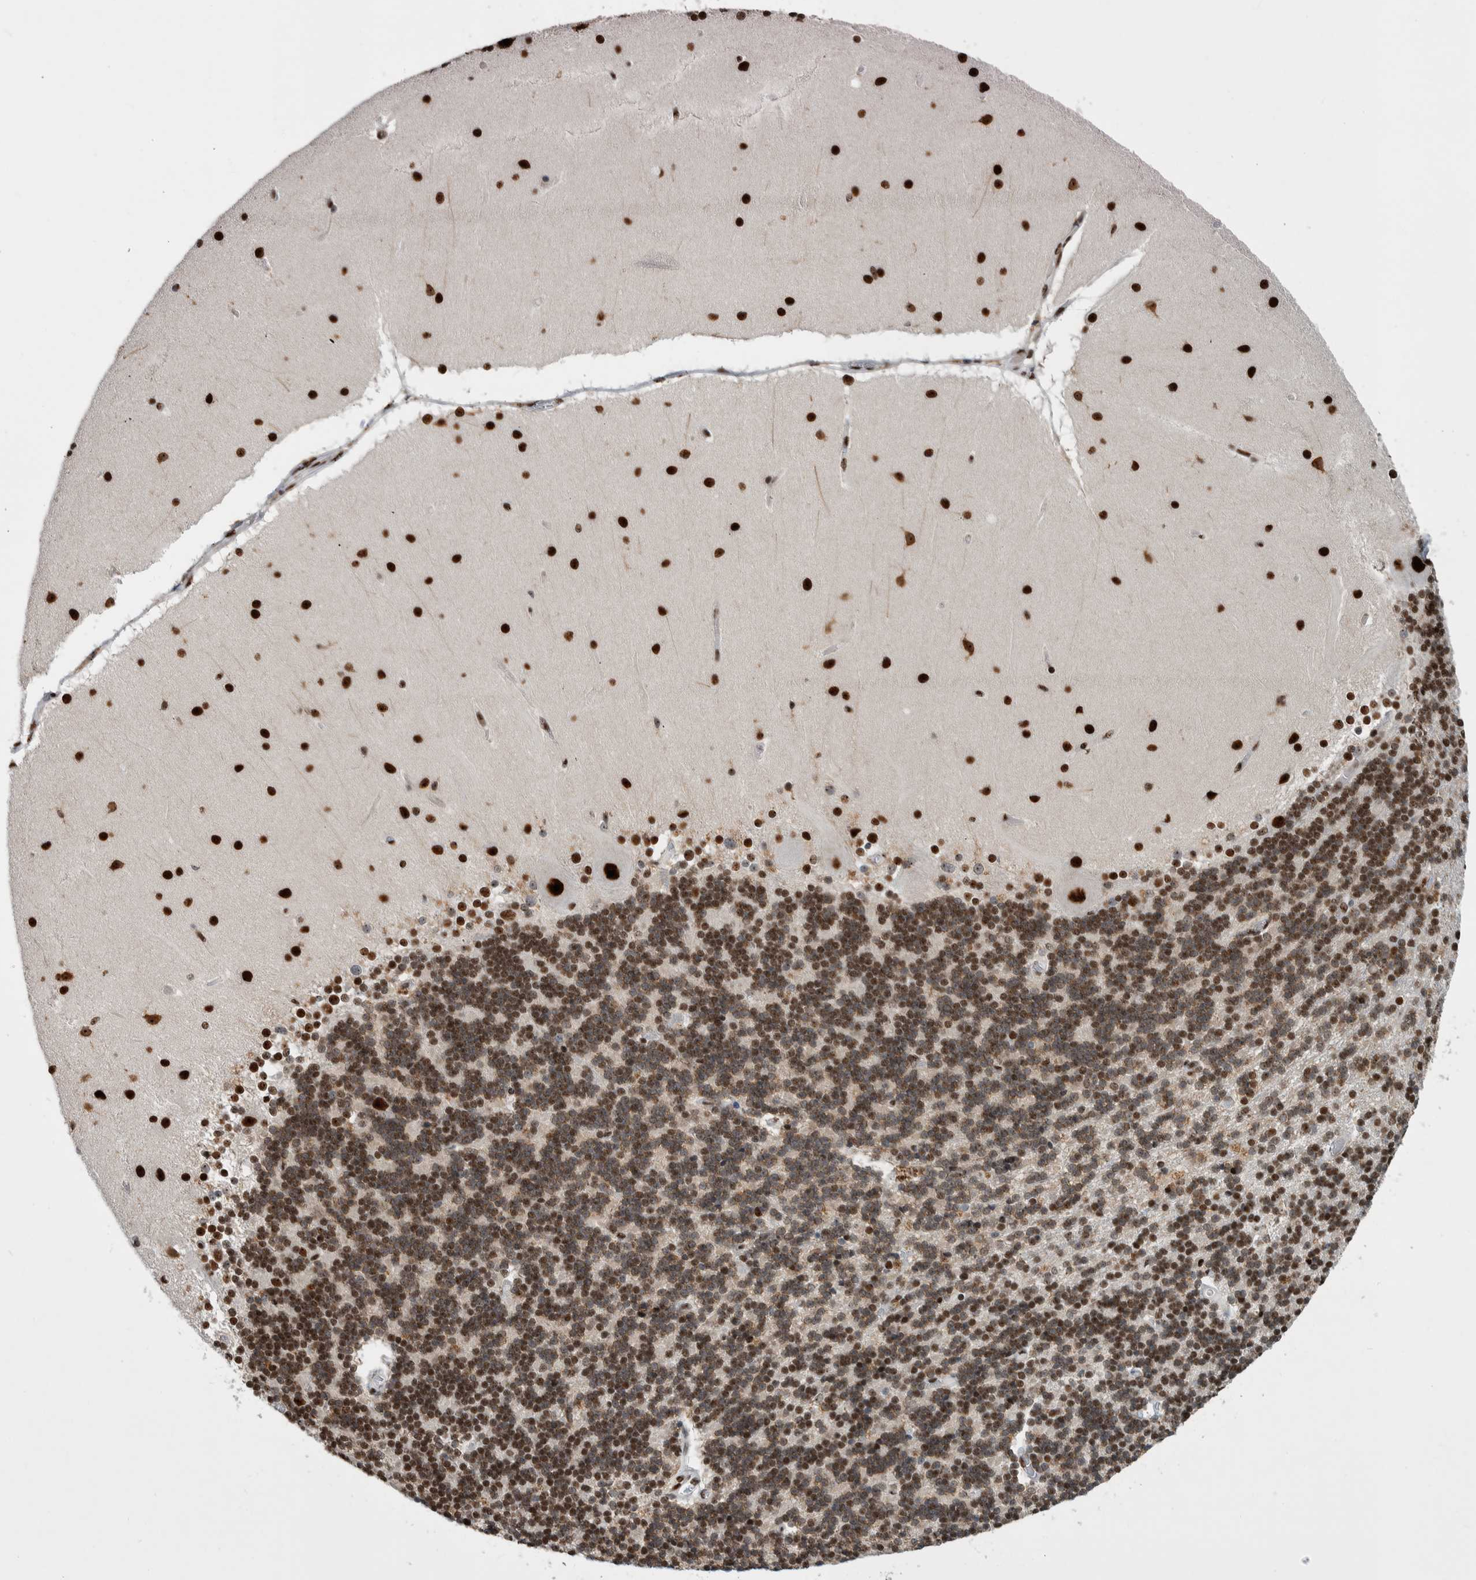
{"staining": {"intensity": "strong", "quantity": ">75%", "location": "nuclear"}, "tissue": "cerebellum", "cell_type": "Cells in granular layer", "image_type": "normal", "snomed": [{"axis": "morphology", "description": "Normal tissue, NOS"}, {"axis": "topography", "description": "Cerebellum"}], "caption": "Immunohistochemistry micrograph of normal cerebellum stained for a protein (brown), which displays high levels of strong nuclear expression in approximately >75% of cells in granular layer.", "gene": "NCL", "patient": {"sex": "female", "age": 54}}